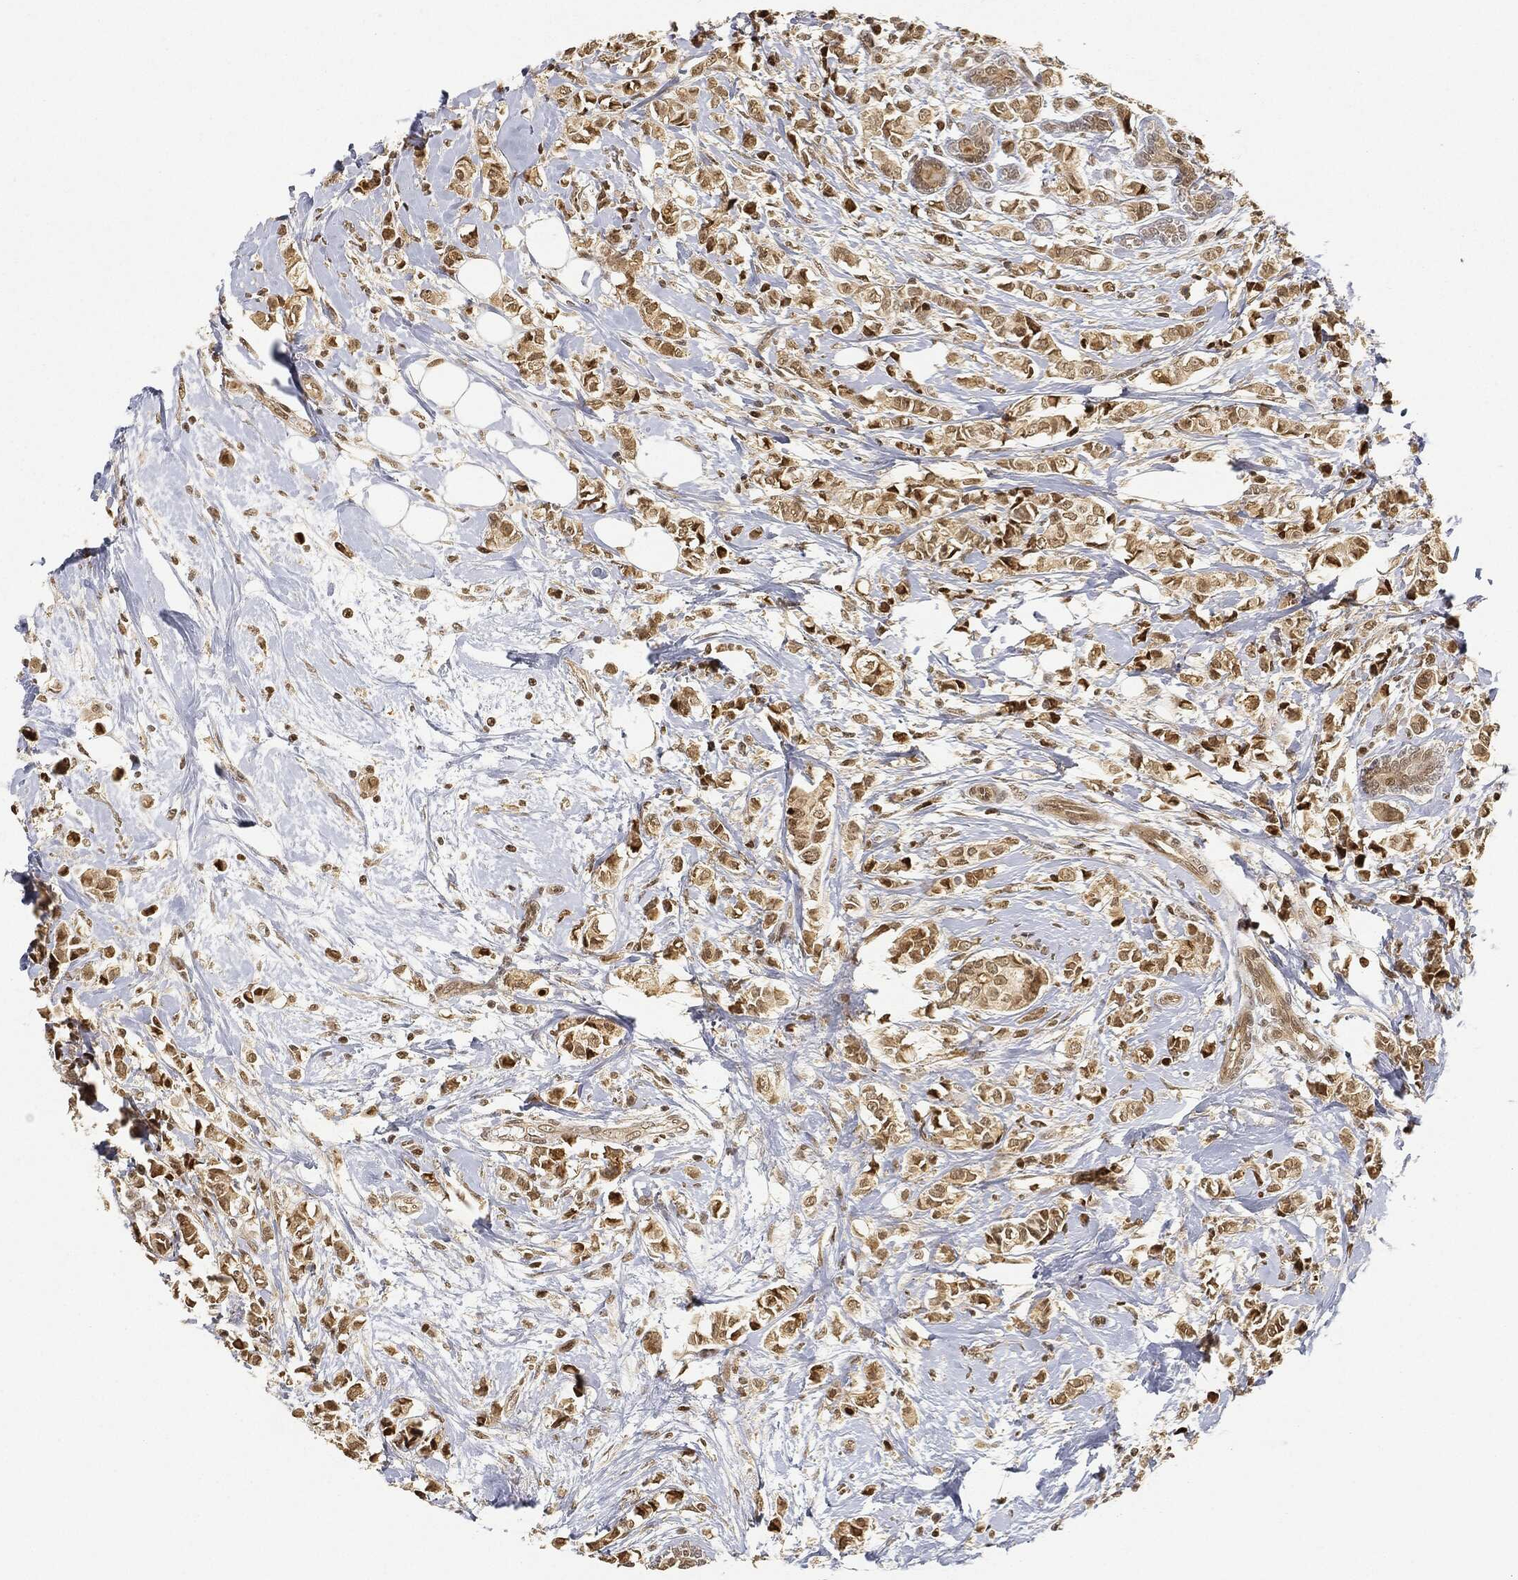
{"staining": {"intensity": "moderate", "quantity": ">75%", "location": "cytoplasmic/membranous,nuclear"}, "tissue": "breast cancer", "cell_type": "Tumor cells", "image_type": "cancer", "snomed": [{"axis": "morphology", "description": "Normal tissue, NOS"}, {"axis": "morphology", "description": "Duct carcinoma"}, {"axis": "topography", "description": "Breast"}], "caption": "Protein staining of infiltrating ductal carcinoma (breast) tissue shows moderate cytoplasmic/membranous and nuclear expression in about >75% of tumor cells.", "gene": "CIB1", "patient": {"sex": "female", "age": 44}}